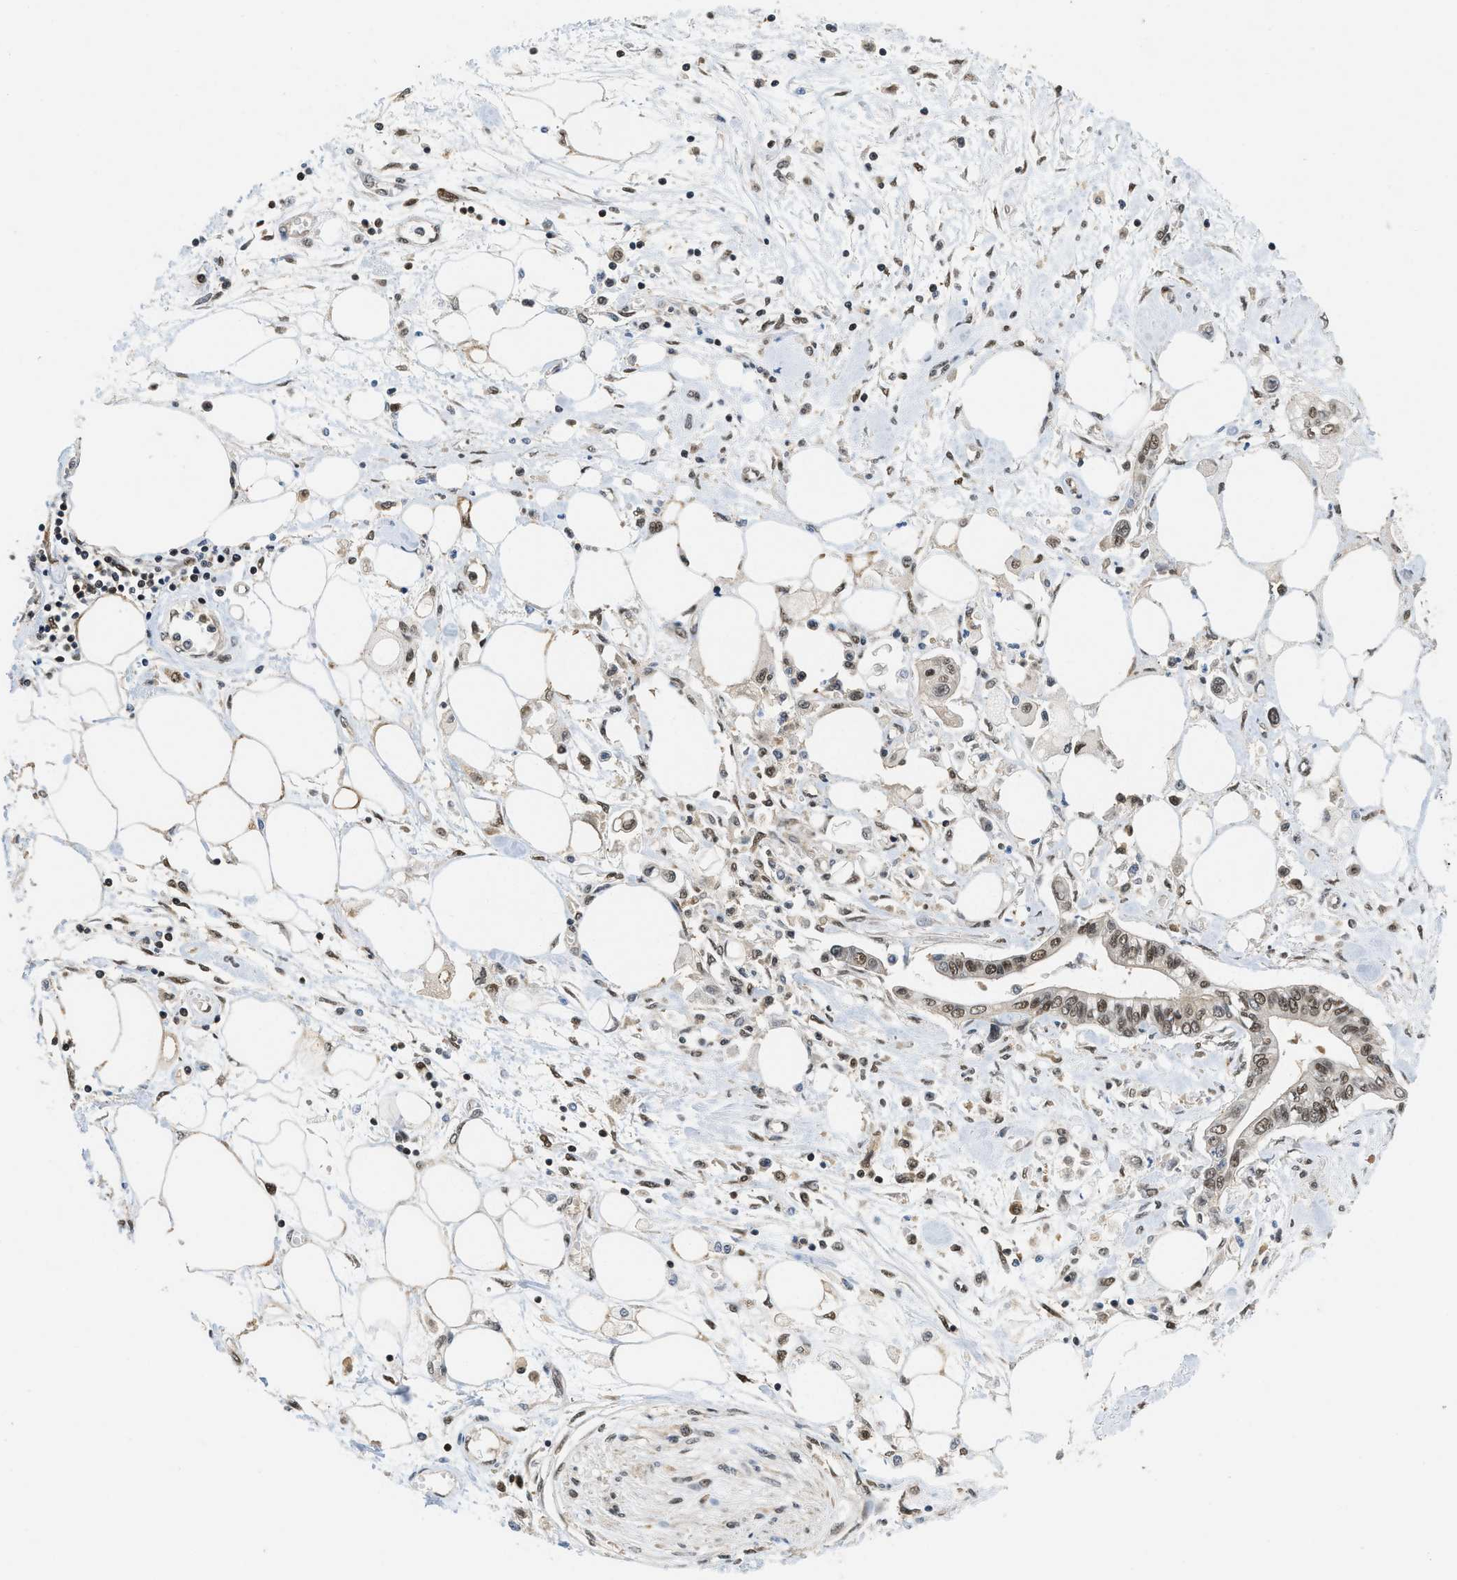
{"staining": {"intensity": "moderate", "quantity": ">75%", "location": "cytoplasmic/membranous,nuclear"}, "tissue": "pancreatic cancer", "cell_type": "Tumor cells", "image_type": "cancer", "snomed": [{"axis": "morphology", "description": "Adenocarcinoma, NOS"}, {"axis": "topography", "description": "Pancreas"}], "caption": "IHC (DAB) staining of human pancreatic adenocarcinoma displays moderate cytoplasmic/membranous and nuclear protein staining in approximately >75% of tumor cells.", "gene": "ATF7IP", "patient": {"sex": "female", "age": 77}}